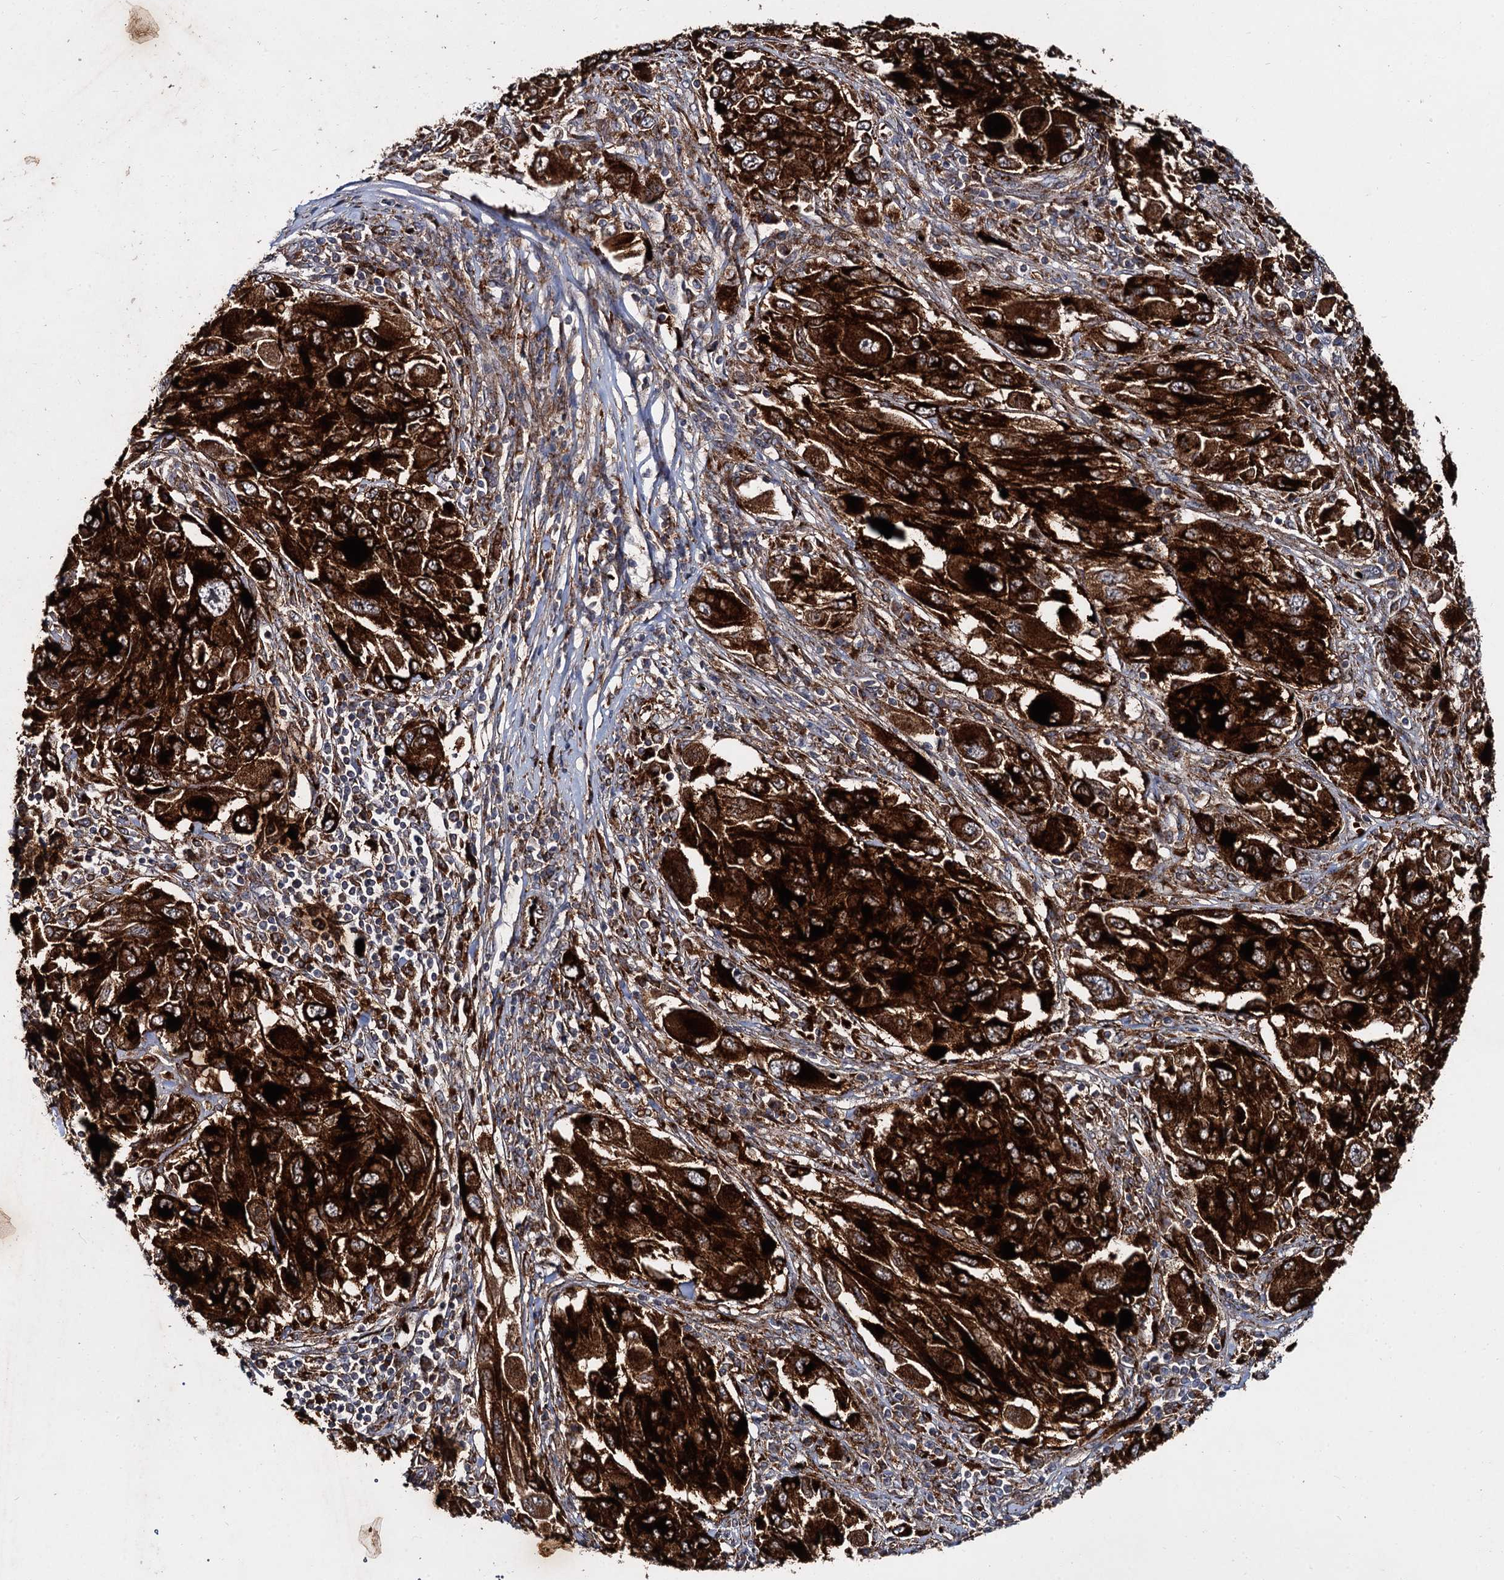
{"staining": {"intensity": "strong", "quantity": ">75%", "location": "cytoplasmic/membranous"}, "tissue": "melanoma", "cell_type": "Tumor cells", "image_type": "cancer", "snomed": [{"axis": "morphology", "description": "Malignant melanoma, NOS"}, {"axis": "topography", "description": "Skin"}], "caption": "Human melanoma stained with a brown dye reveals strong cytoplasmic/membranous positive staining in about >75% of tumor cells.", "gene": "GBA1", "patient": {"sex": "female", "age": 91}}